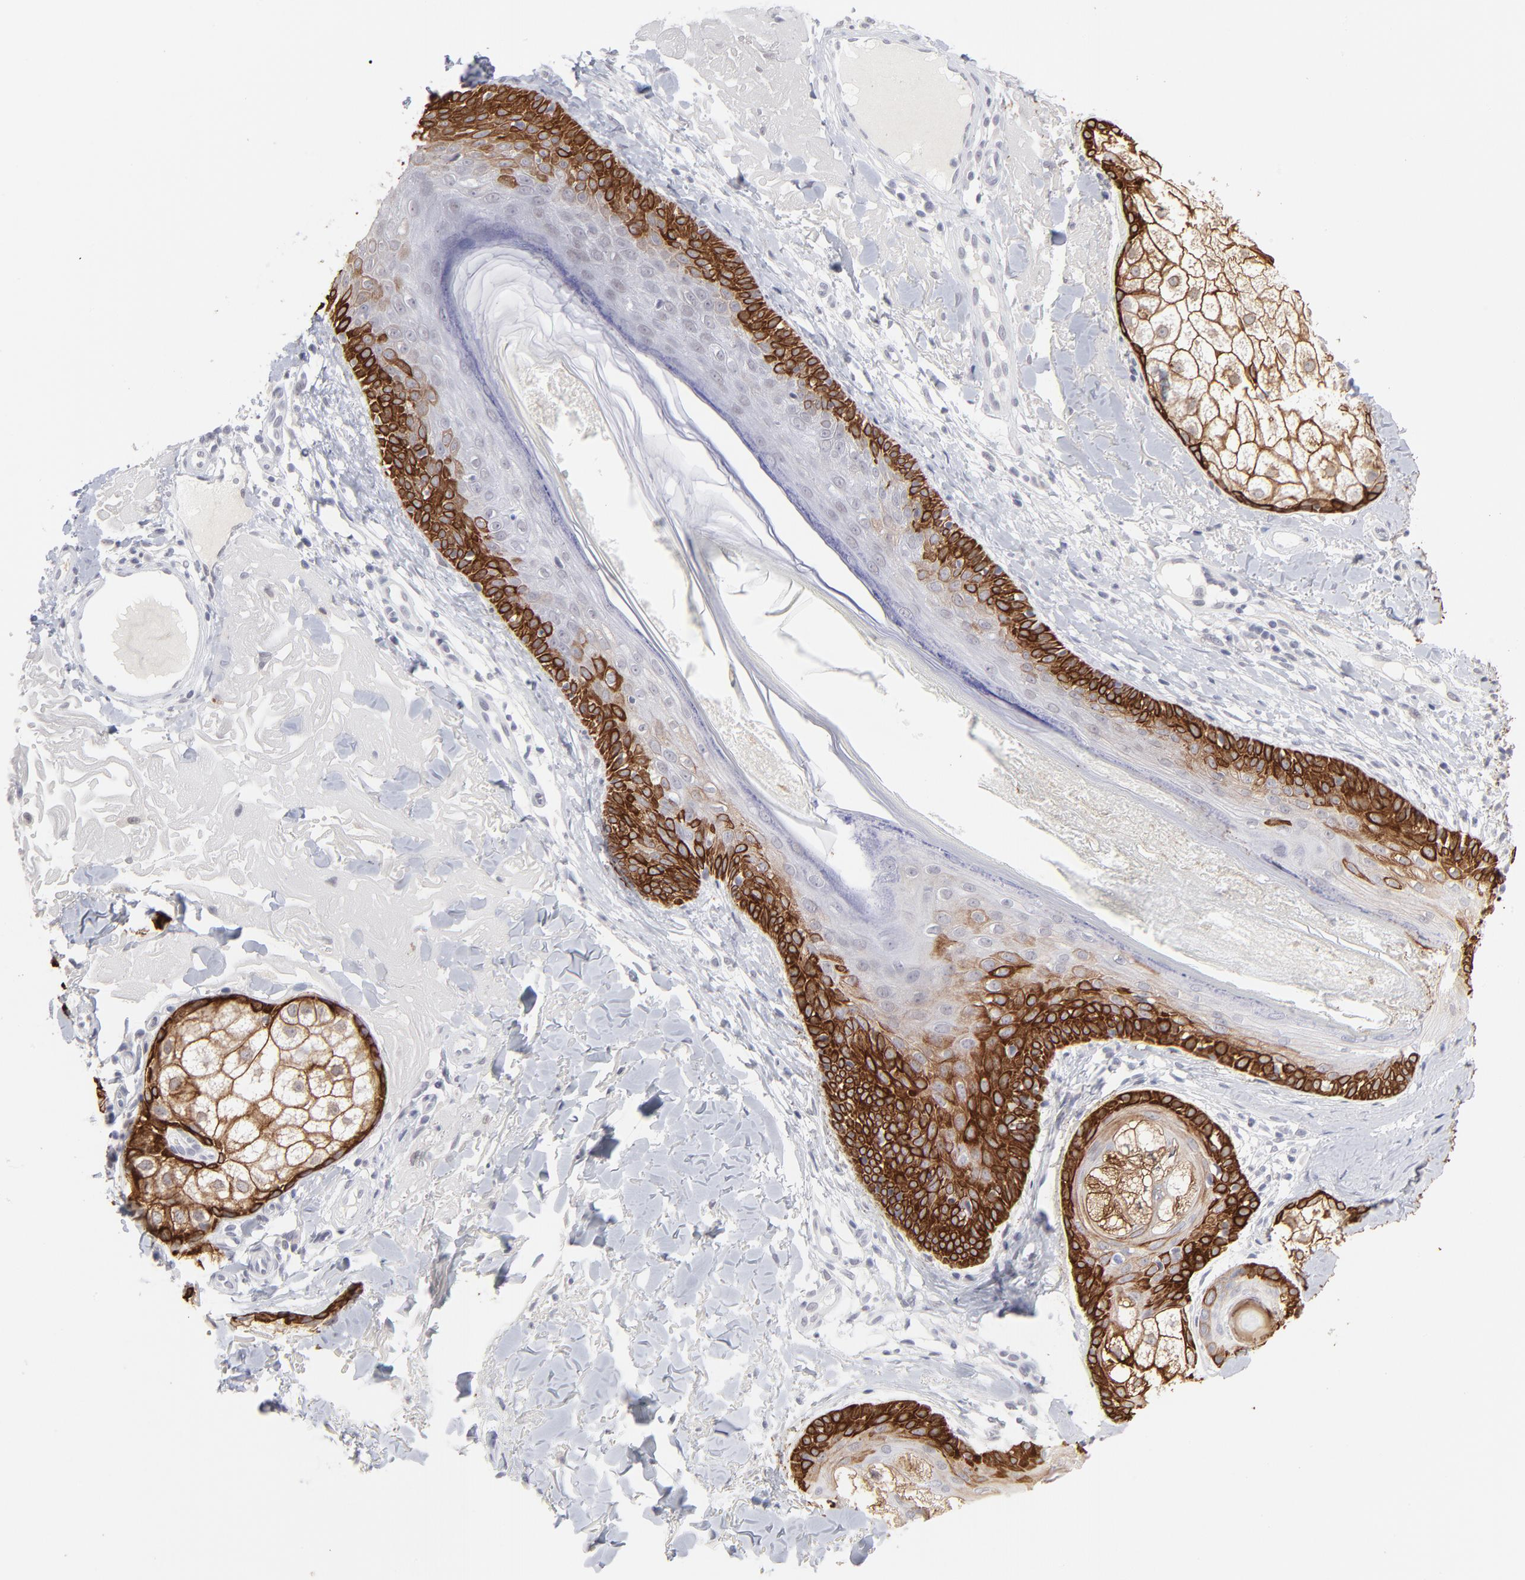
{"staining": {"intensity": "strong", "quantity": "25%-75%", "location": "cytoplasmic/membranous"}, "tissue": "skin cancer", "cell_type": "Tumor cells", "image_type": "cancer", "snomed": [{"axis": "morphology", "description": "Basal cell carcinoma"}, {"axis": "topography", "description": "Skin"}], "caption": "The immunohistochemical stain labels strong cytoplasmic/membranous positivity in tumor cells of skin cancer (basal cell carcinoma) tissue. Using DAB (3,3'-diaminobenzidine) (brown) and hematoxylin (blue) stains, captured at high magnification using brightfield microscopy.", "gene": "CCR2", "patient": {"sex": "male", "age": 74}}